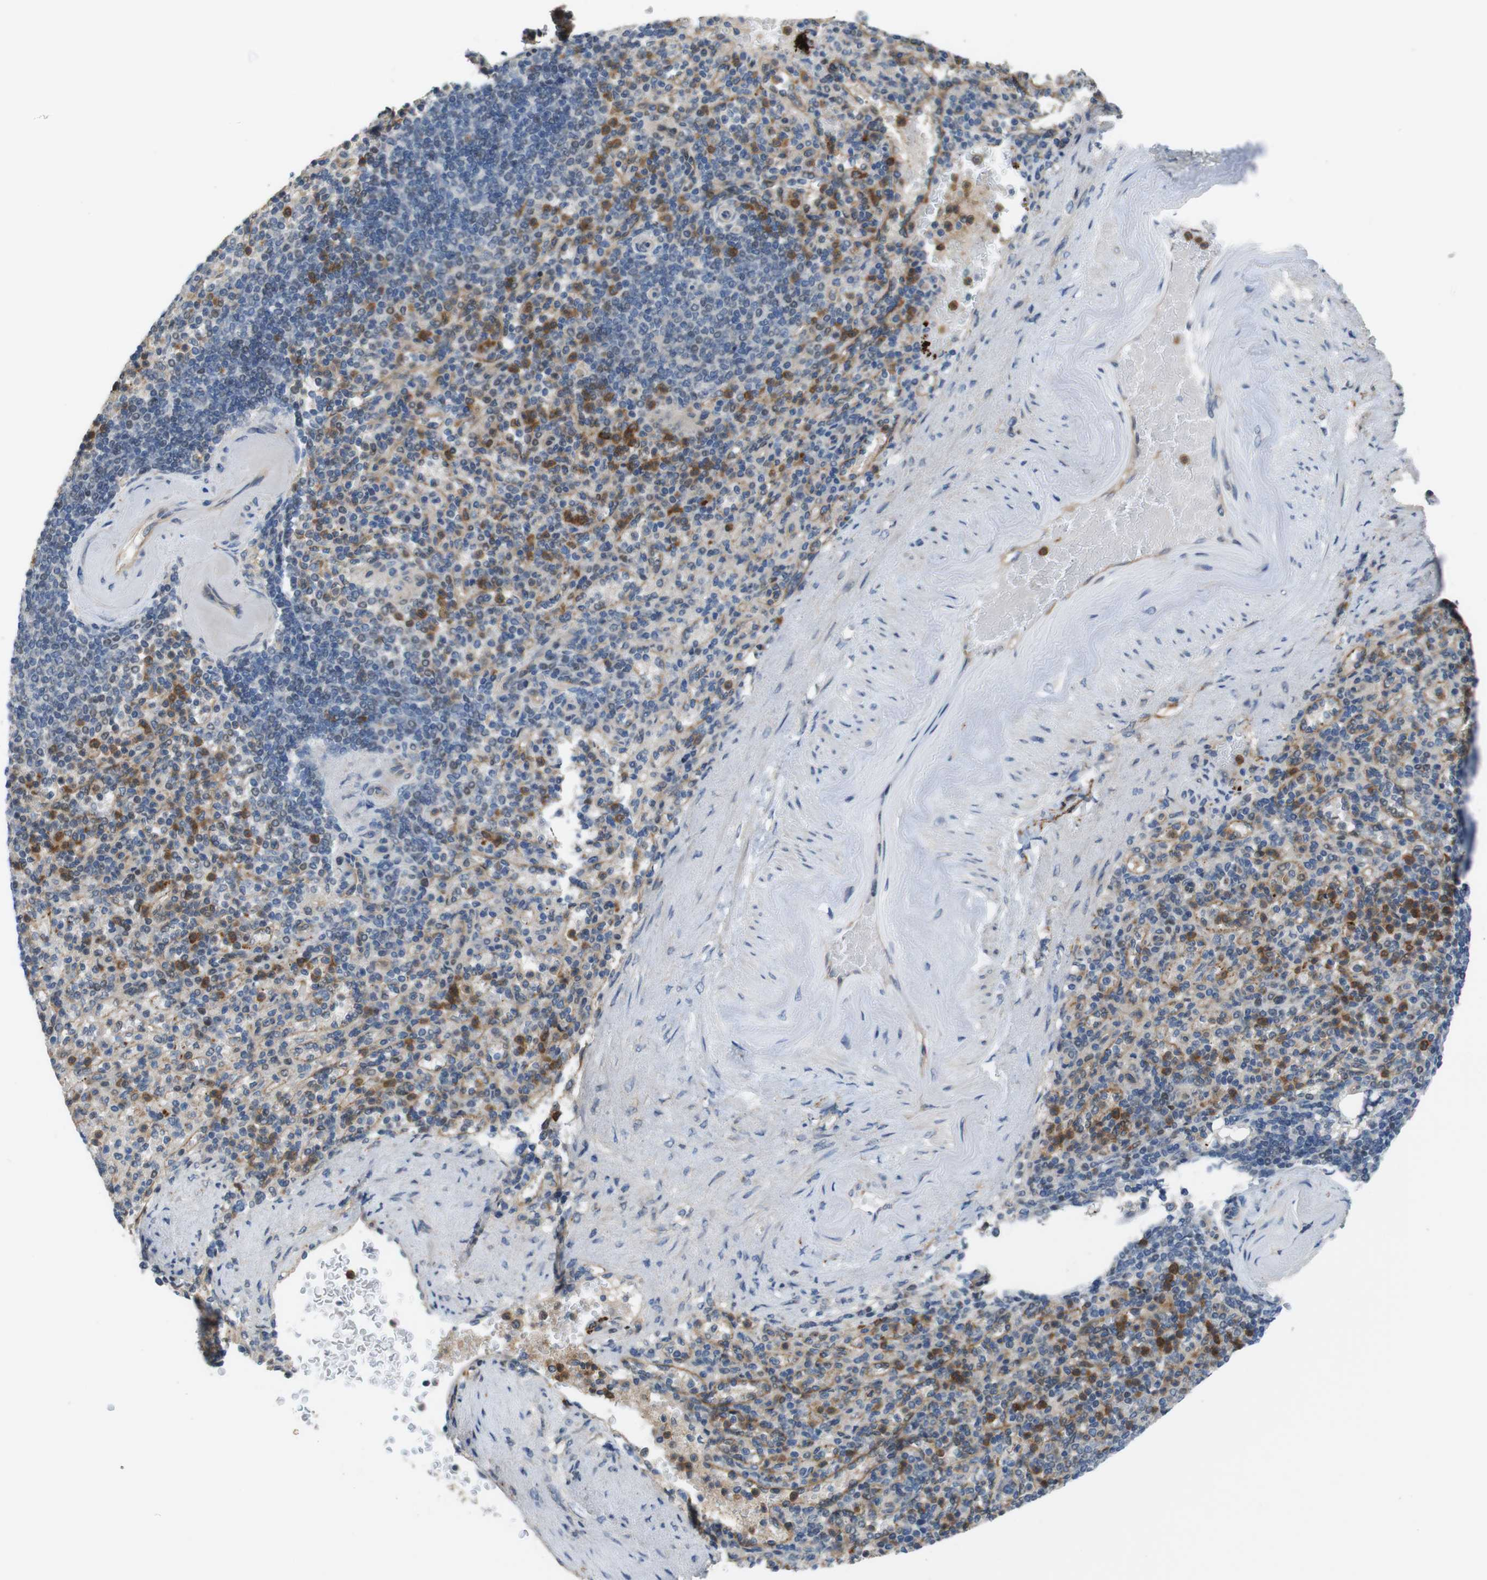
{"staining": {"intensity": "strong", "quantity": "25%-75%", "location": "cytoplasmic/membranous"}, "tissue": "spleen", "cell_type": "Cells in red pulp", "image_type": "normal", "snomed": [{"axis": "morphology", "description": "Normal tissue, NOS"}, {"axis": "topography", "description": "Spleen"}], "caption": "Immunohistochemistry (DAB) staining of benign spleen shows strong cytoplasmic/membranous protein staining in approximately 25%-75% of cells in red pulp. (brown staining indicates protein expression, while blue staining denotes nuclei).", "gene": "PCDH10", "patient": {"sex": "female", "age": 74}}